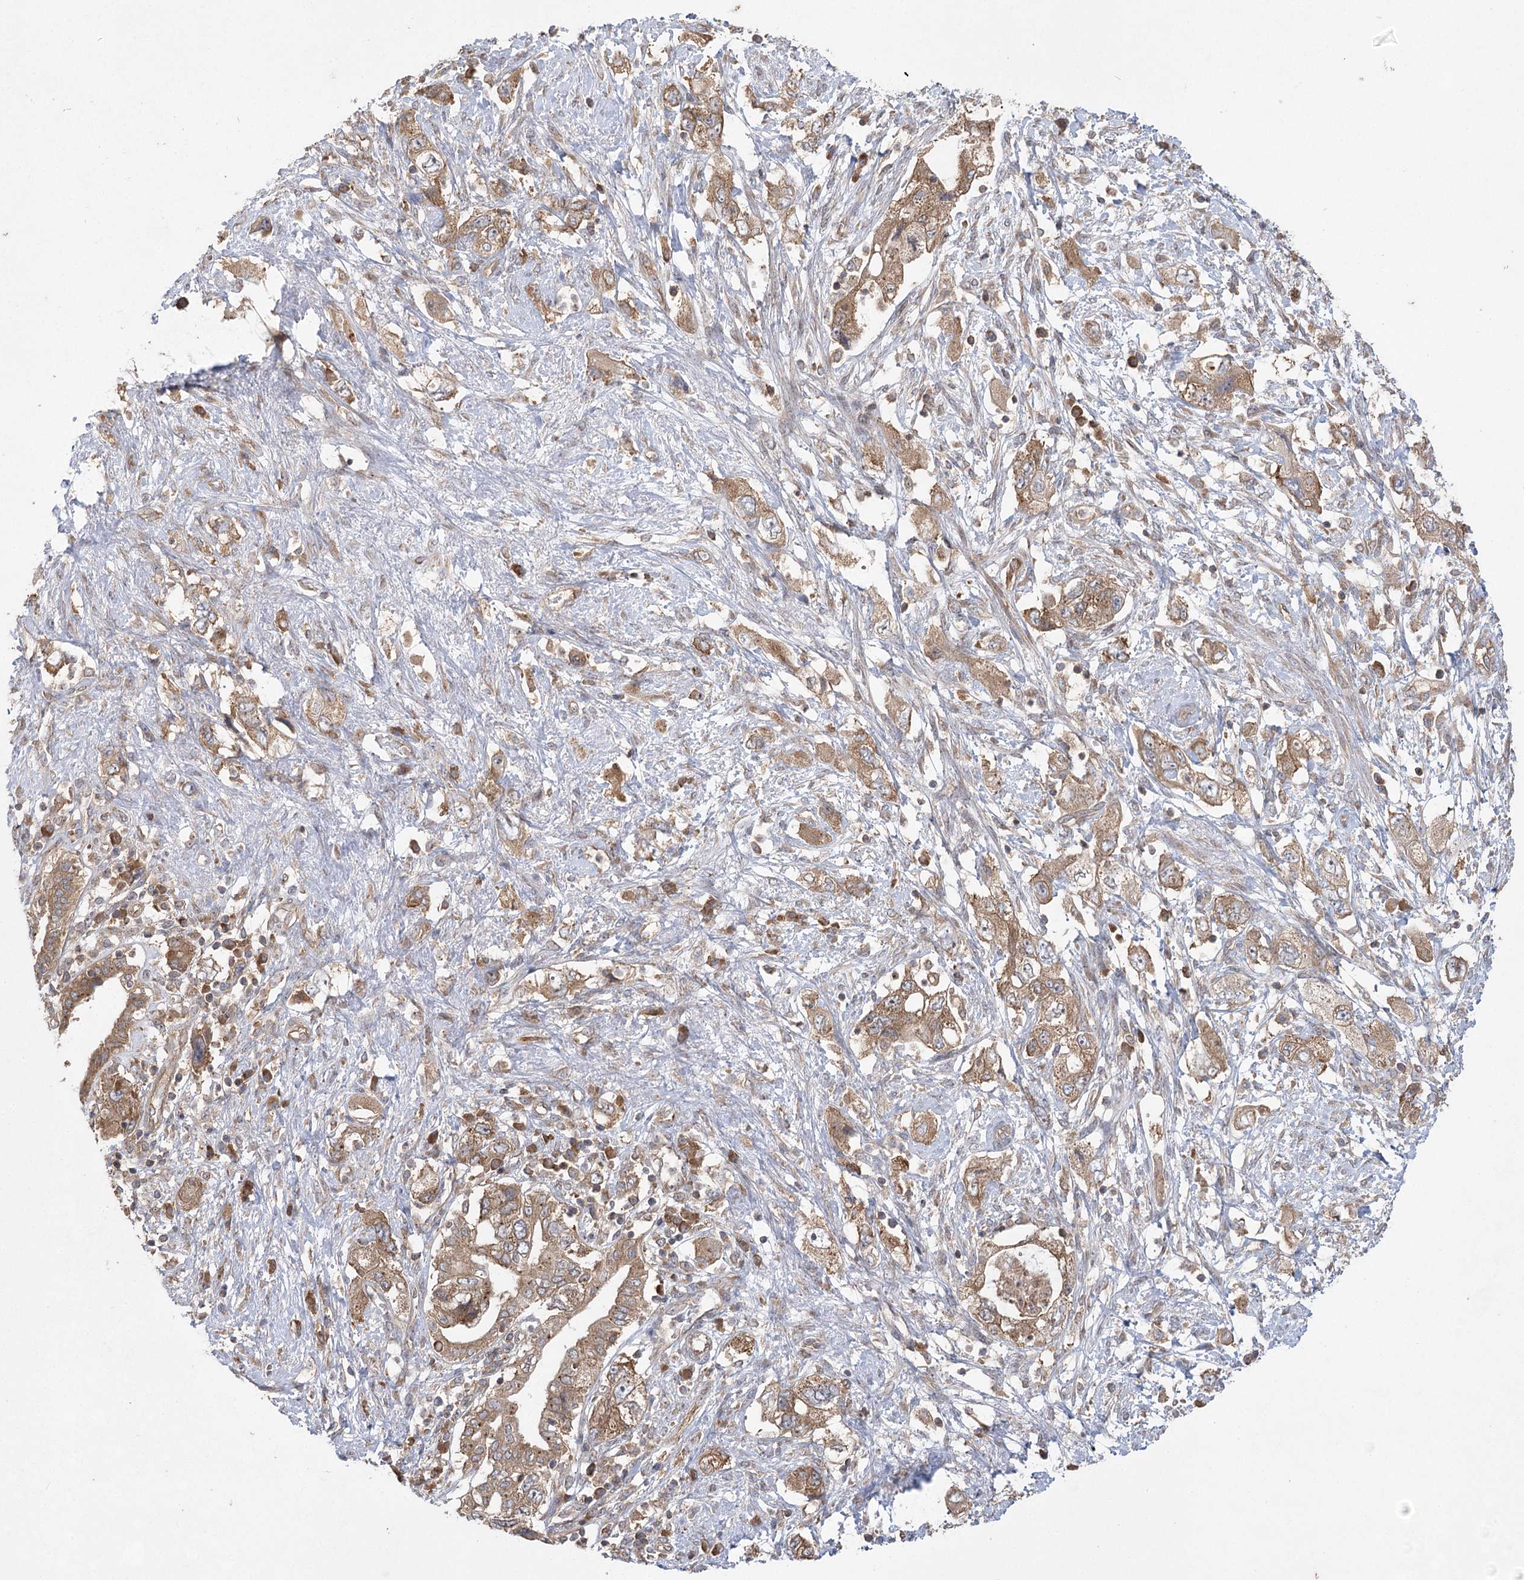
{"staining": {"intensity": "moderate", "quantity": ">75%", "location": "cytoplasmic/membranous"}, "tissue": "pancreatic cancer", "cell_type": "Tumor cells", "image_type": "cancer", "snomed": [{"axis": "morphology", "description": "Adenocarcinoma, NOS"}, {"axis": "topography", "description": "Pancreas"}], "caption": "IHC histopathology image of neoplastic tissue: human adenocarcinoma (pancreatic) stained using IHC reveals medium levels of moderate protein expression localized specifically in the cytoplasmic/membranous of tumor cells, appearing as a cytoplasmic/membranous brown color.", "gene": "EIF3A", "patient": {"sex": "female", "age": 73}}